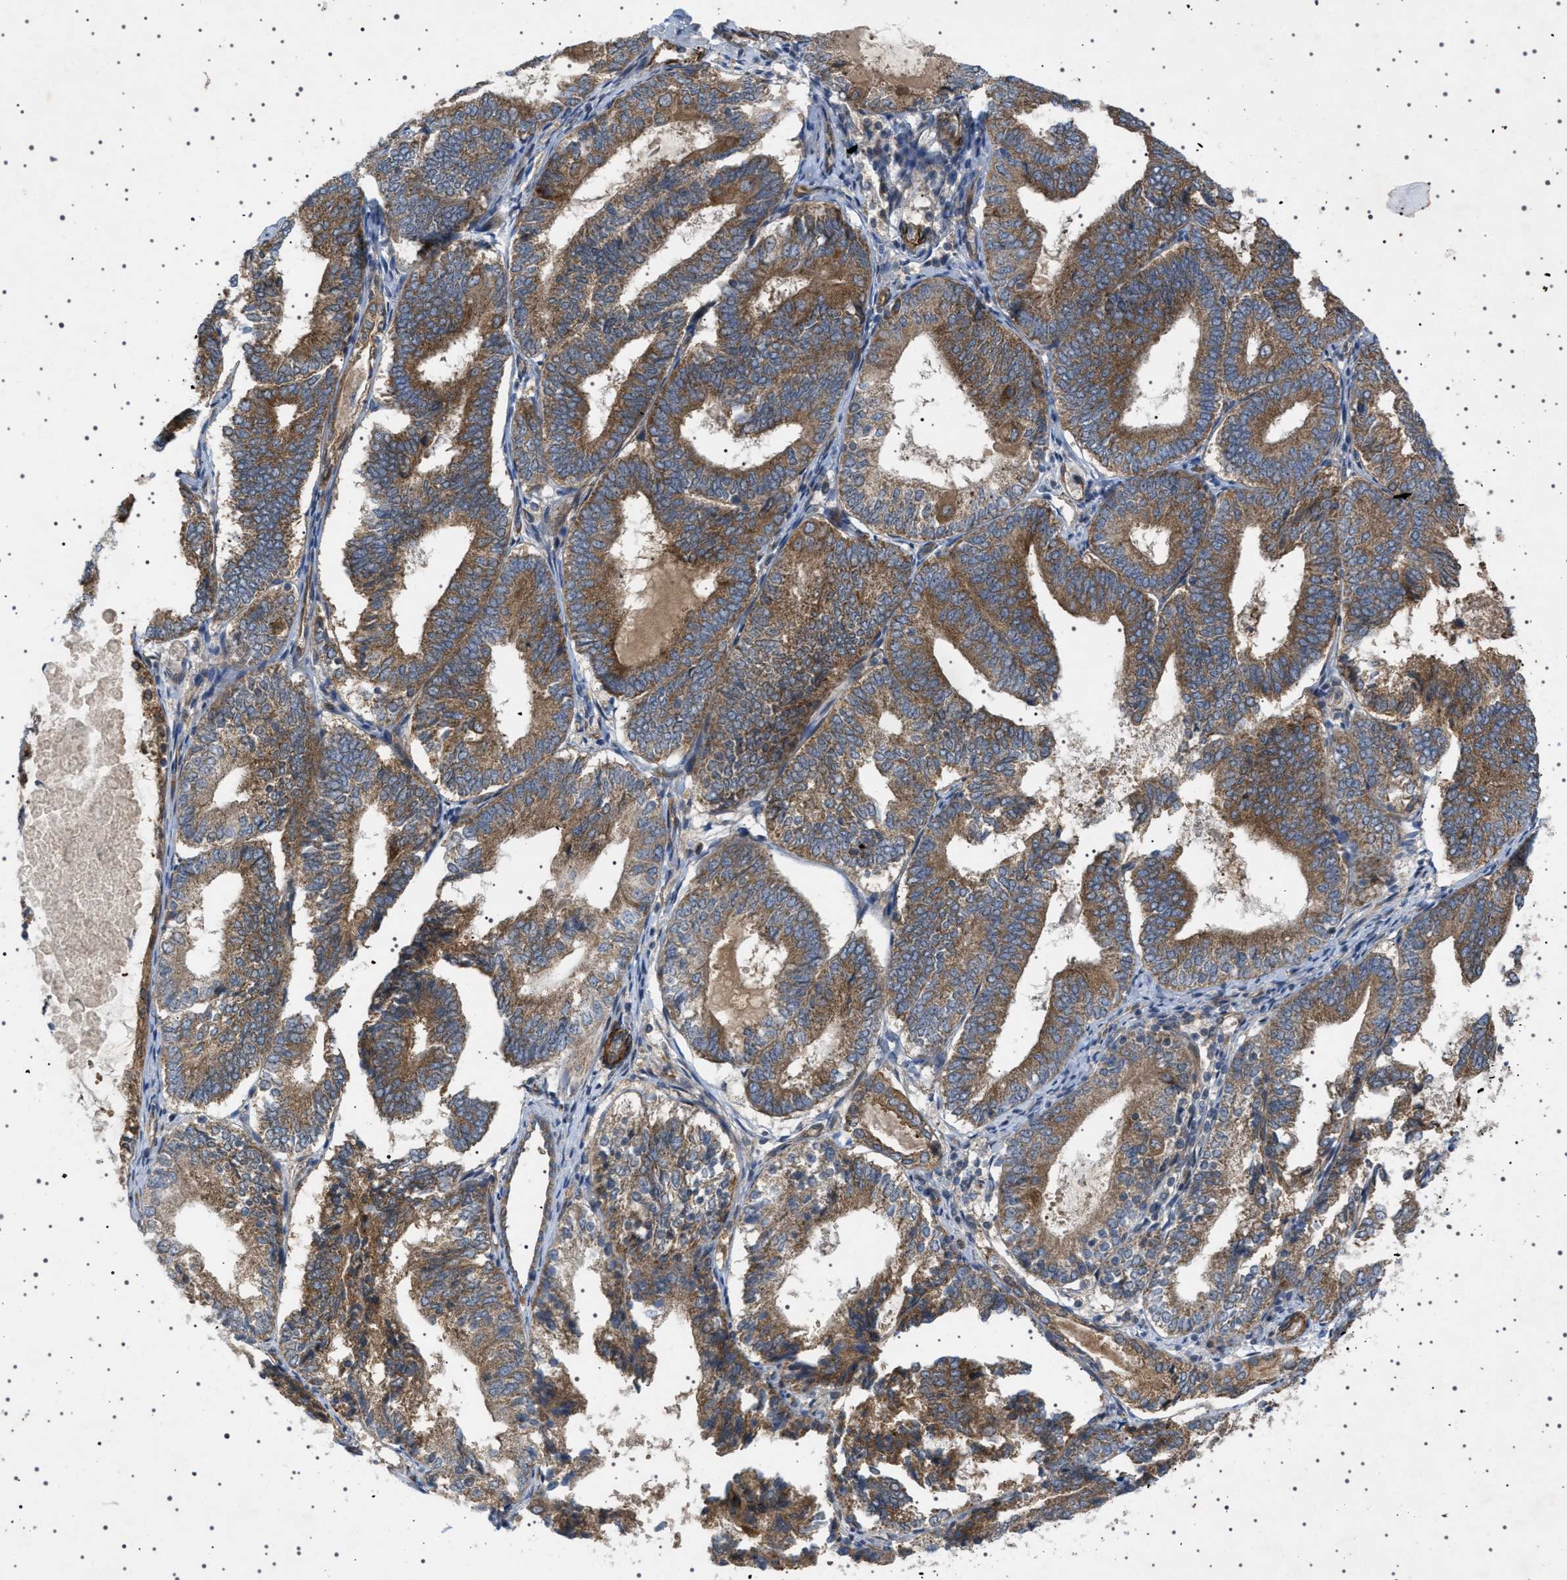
{"staining": {"intensity": "strong", "quantity": ">75%", "location": "cytoplasmic/membranous"}, "tissue": "endometrial cancer", "cell_type": "Tumor cells", "image_type": "cancer", "snomed": [{"axis": "morphology", "description": "Adenocarcinoma, NOS"}, {"axis": "topography", "description": "Endometrium"}], "caption": "An immunohistochemistry image of neoplastic tissue is shown. Protein staining in brown shows strong cytoplasmic/membranous positivity in adenocarcinoma (endometrial) within tumor cells. (brown staining indicates protein expression, while blue staining denotes nuclei).", "gene": "CCDC186", "patient": {"sex": "female", "age": 81}}